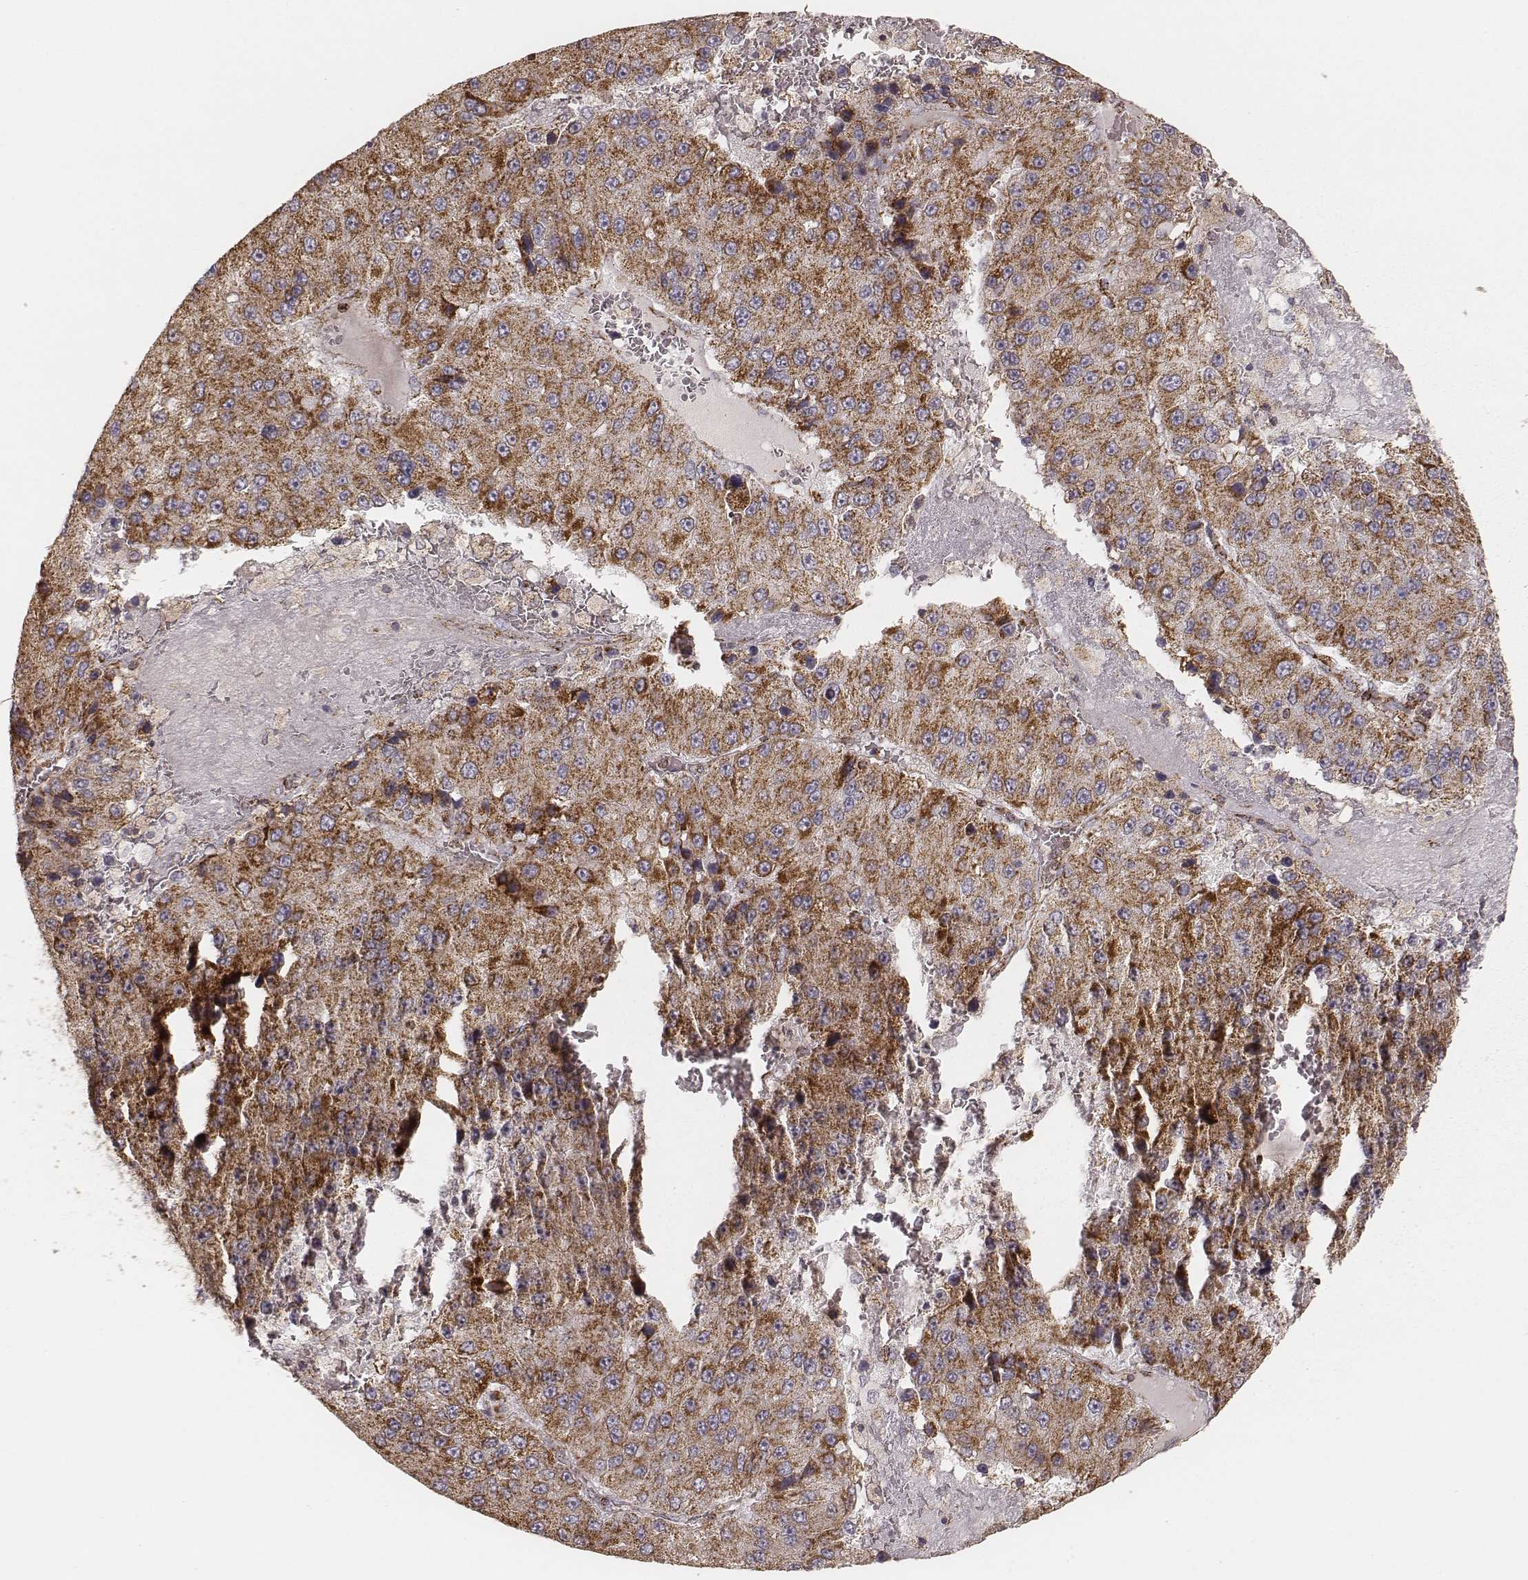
{"staining": {"intensity": "moderate", "quantity": ">75%", "location": "cytoplasmic/membranous"}, "tissue": "liver cancer", "cell_type": "Tumor cells", "image_type": "cancer", "snomed": [{"axis": "morphology", "description": "Carcinoma, Hepatocellular, NOS"}, {"axis": "topography", "description": "Liver"}], "caption": "Liver cancer tissue reveals moderate cytoplasmic/membranous expression in about >75% of tumor cells, visualized by immunohistochemistry.", "gene": "CS", "patient": {"sex": "female", "age": 73}}